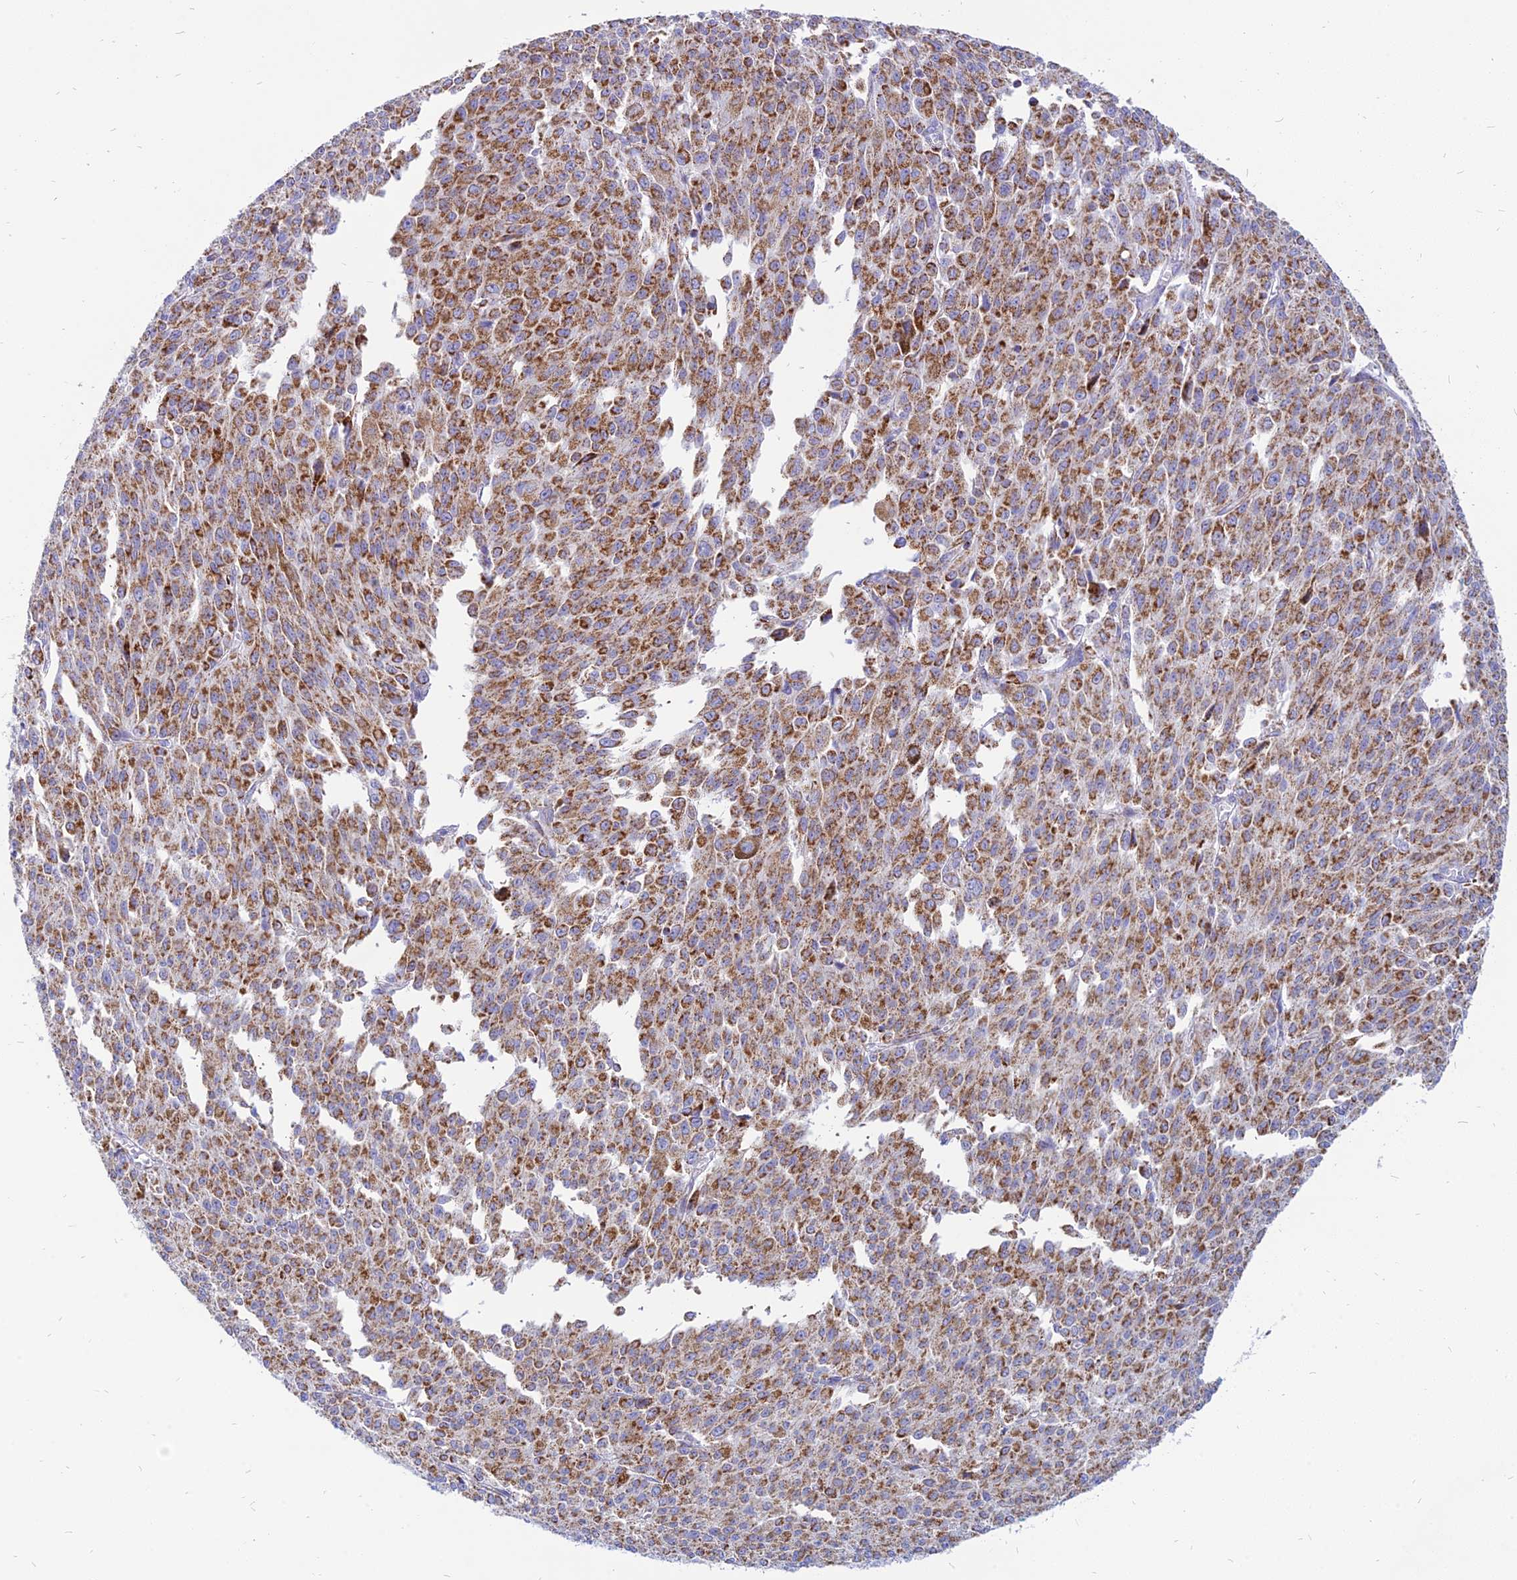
{"staining": {"intensity": "moderate", "quantity": ">75%", "location": "cytoplasmic/membranous"}, "tissue": "melanoma", "cell_type": "Tumor cells", "image_type": "cancer", "snomed": [{"axis": "morphology", "description": "Malignant melanoma, NOS"}, {"axis": "topography", "description": "Skin"}], "caption": "A photomicrograph showing moderate cytoplasmic/membranous staining in about >75% of tumor cells in melanoma, as visualized by brown immunohistochemical staining.", "gene": "PACC1", "patient": {"sex": "female", "age": 52}}